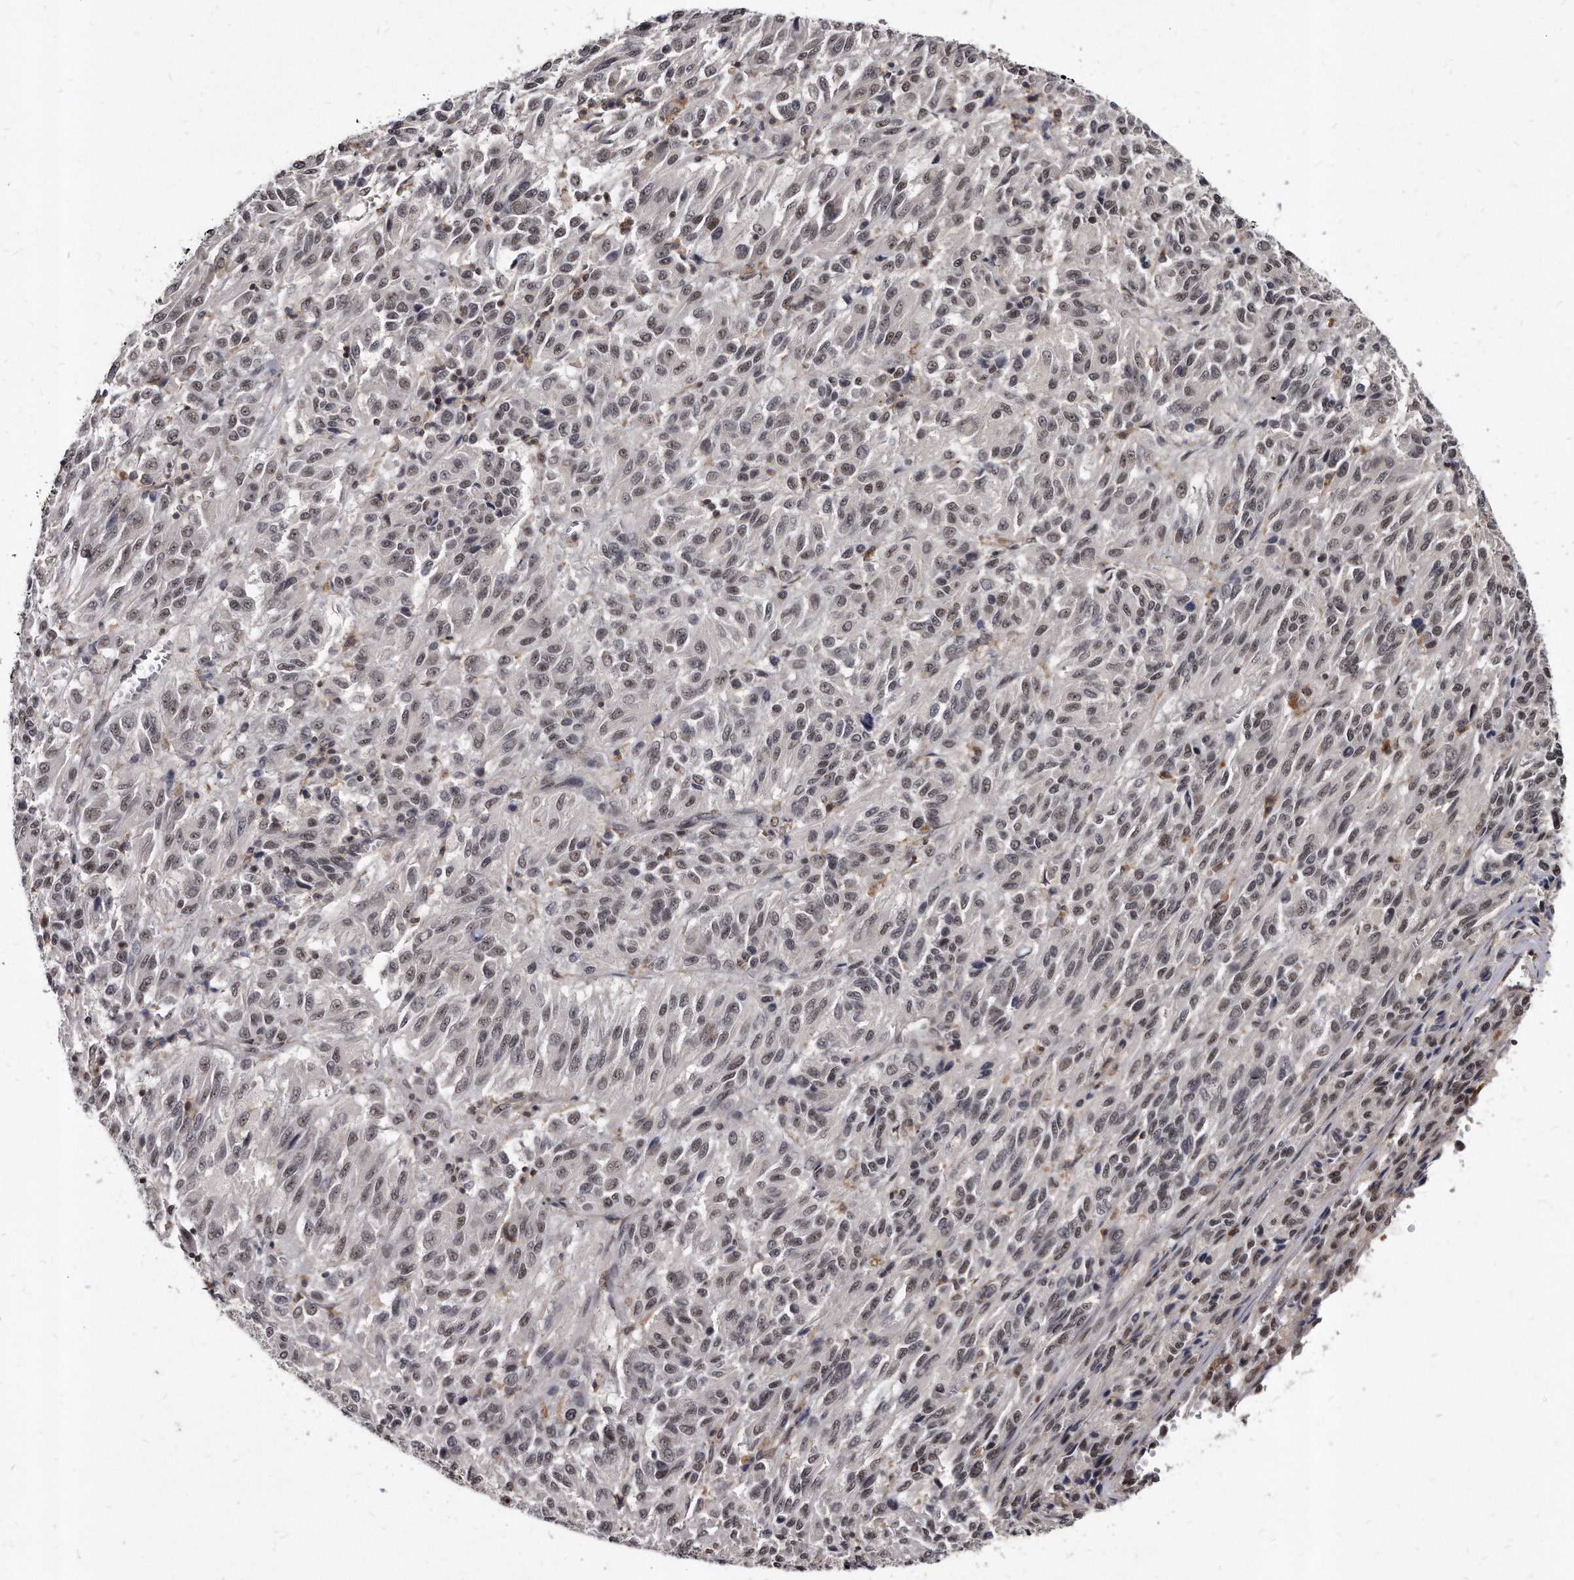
{"staining": {"intensity": "weak", "quantity": "25%-75%", "location": "nuclear"}, "tissue": "melanoma", "cell_type": "Tumor cells", "image_type": "cancer", "snomed": [{"axis": "morphology", "description": "Malignant melanoma, Metastatic site"}, {"axis": "topography", "description": "Lung"}], "caption": "The image exhibits staining of melanoma, revealing weak nuclear protein expression (brown color) within tumor cells. The staining is performed using DAB brown chromogen to label protein expression. The nuclei are counter-stained blue using hematoxylin.", "gene": "KLHDC3", "patient": {"sex": "male", "age": 64}}